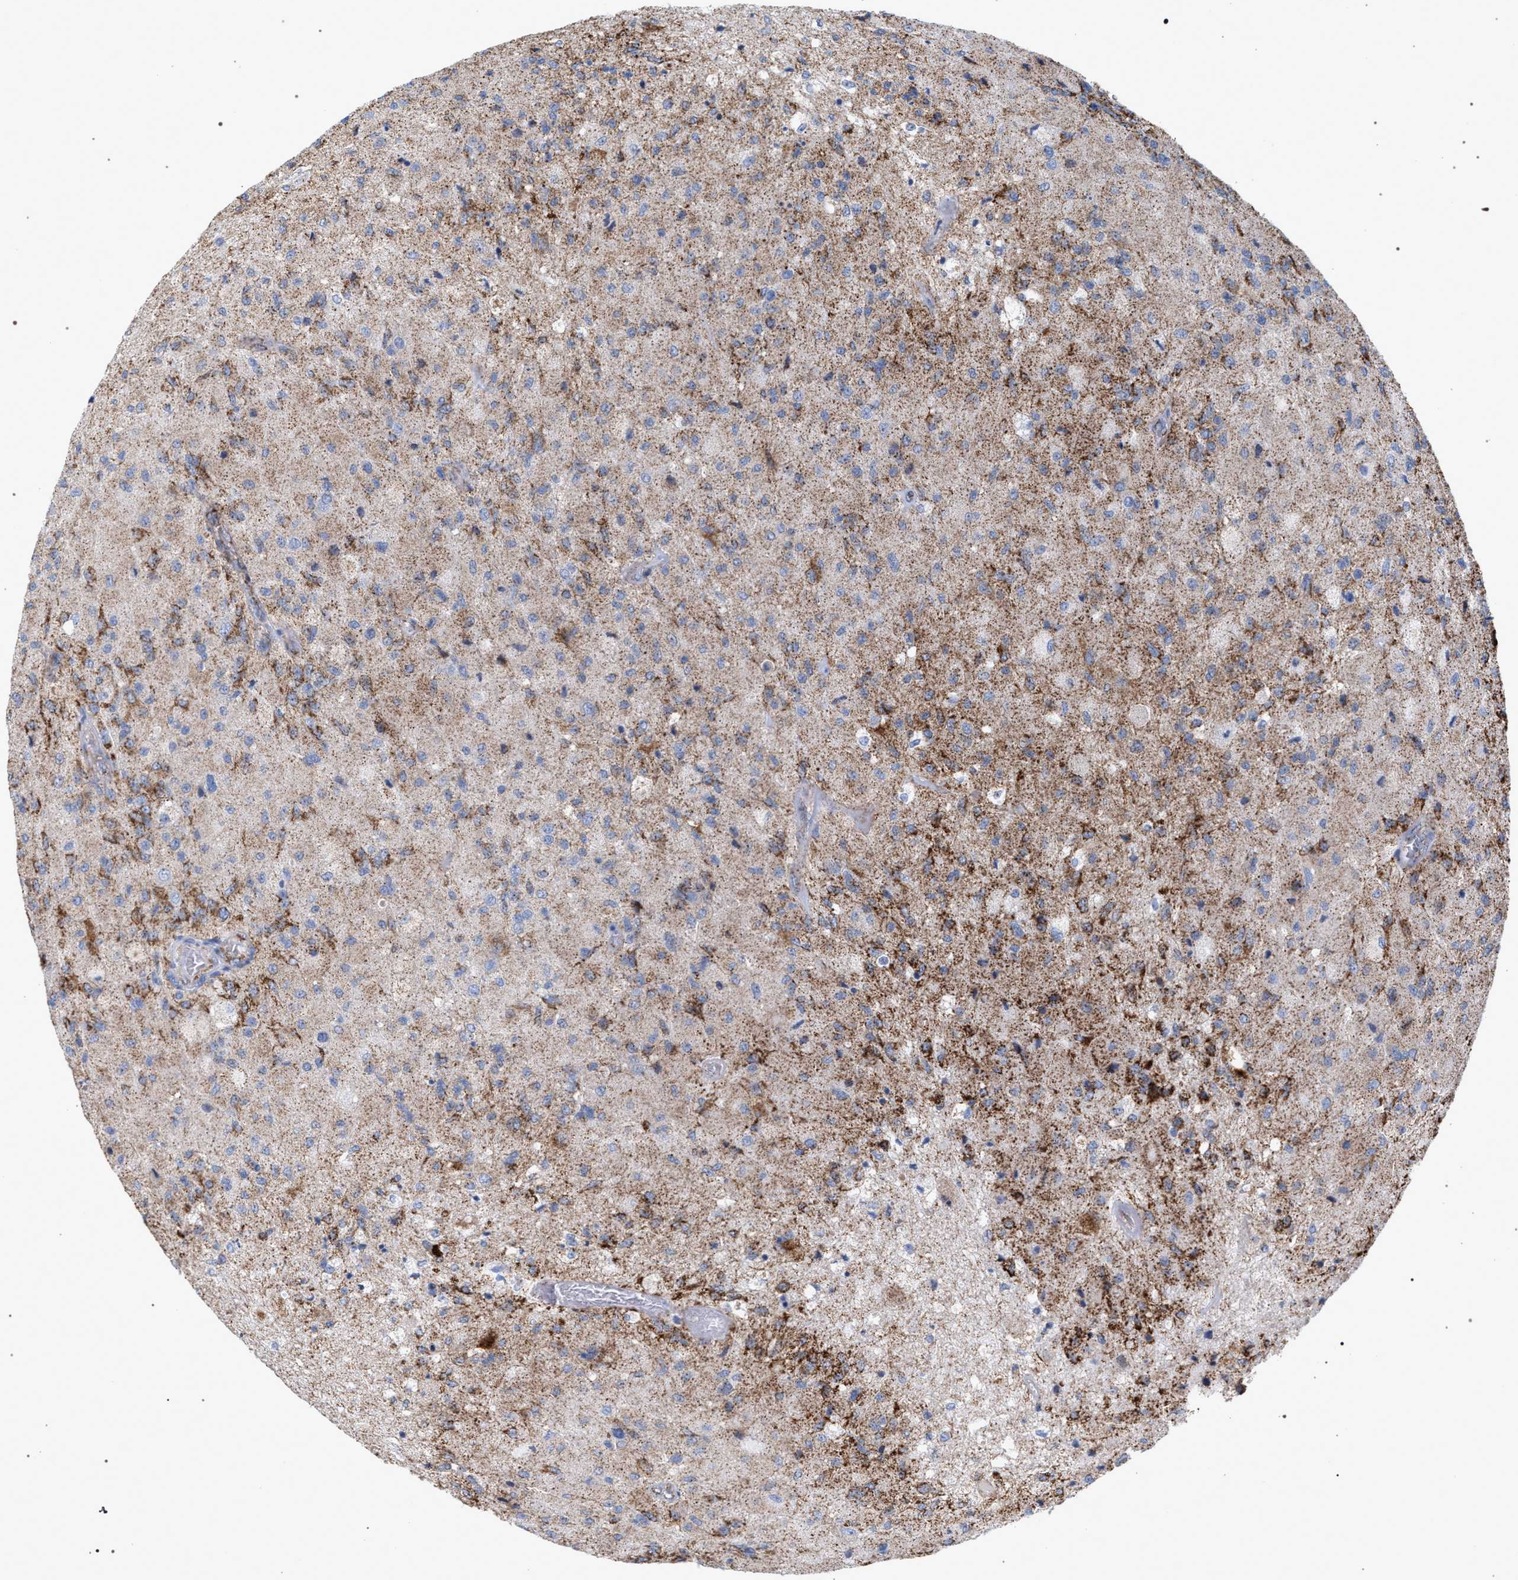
{"staining": {"intensity": "moderate", "quantity": "25%-75%", "location": "cytoplasmic/membranous"}, "tissue": "glioma", "cell_type": "Tumor cells", "image_type": "cancer", "snomed": [{"axis": "morphology", "description": "Normal tissue, NOS"}, {"axis": "morphology", "description": "Glioma, malignant, High grade"}, {"axis": "topography", "description": "Cerebral cortex"}], "caption": "Moderate cytoplasmic/membranous staining for a protein is present in approximately 25%-75% of tumor cells of glioma using immunohistochemistry.", "gene": "ECI2", "patient": {"sex": "male", "age": 77}}